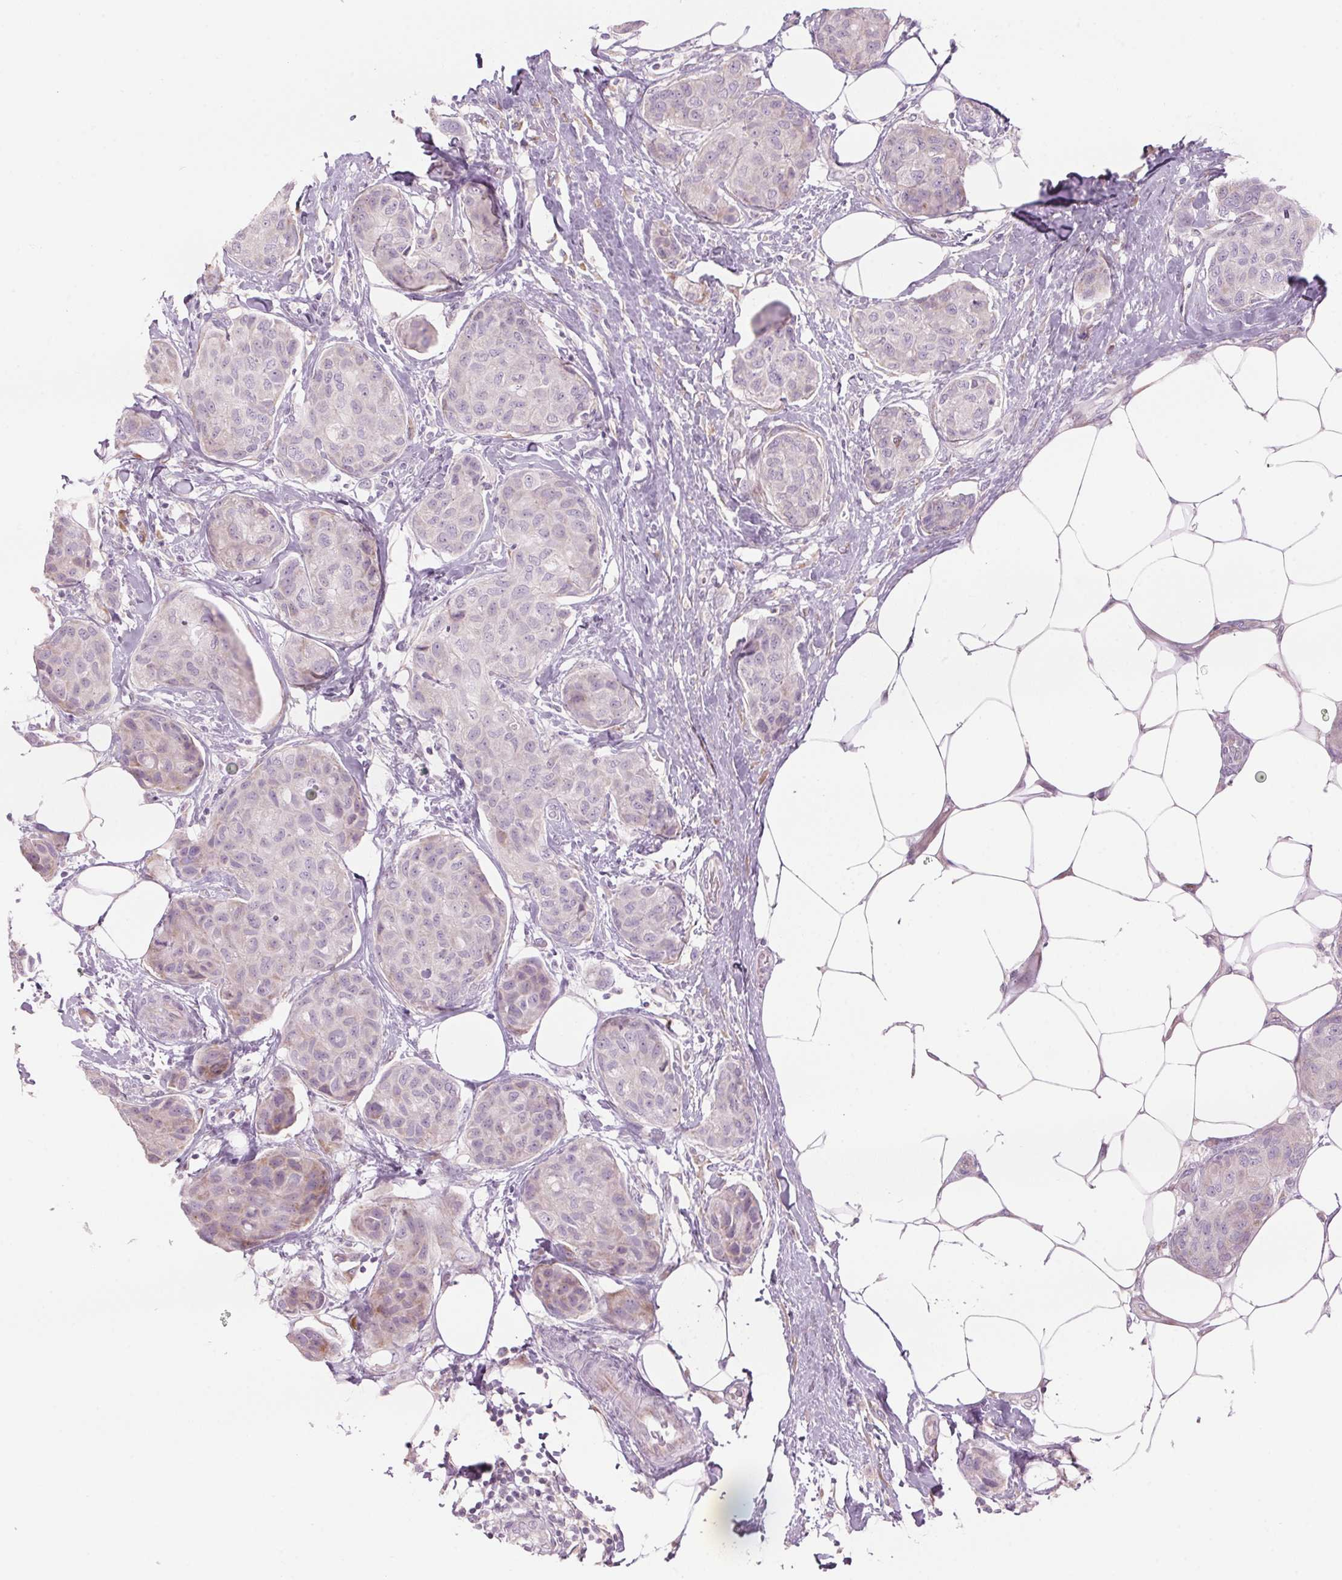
{"staining": {"intensity": "negative", "quantity": "none", "location": "none"}, "tissue": "breast cancer", "cell_type": "Tumor cells", "image_type": "cancer", "snomed": [{"axis": "morphology", "description": "Duct carcinoma"}, {"axis": "topography", "description": "Breast"}], "caption": "A micrograph of human breast cancer (invasive ductal carcinoma) is negative for staining in tumor cells.", "gene": "GNMT", "patient": {"sex": "female", "age": 80}}